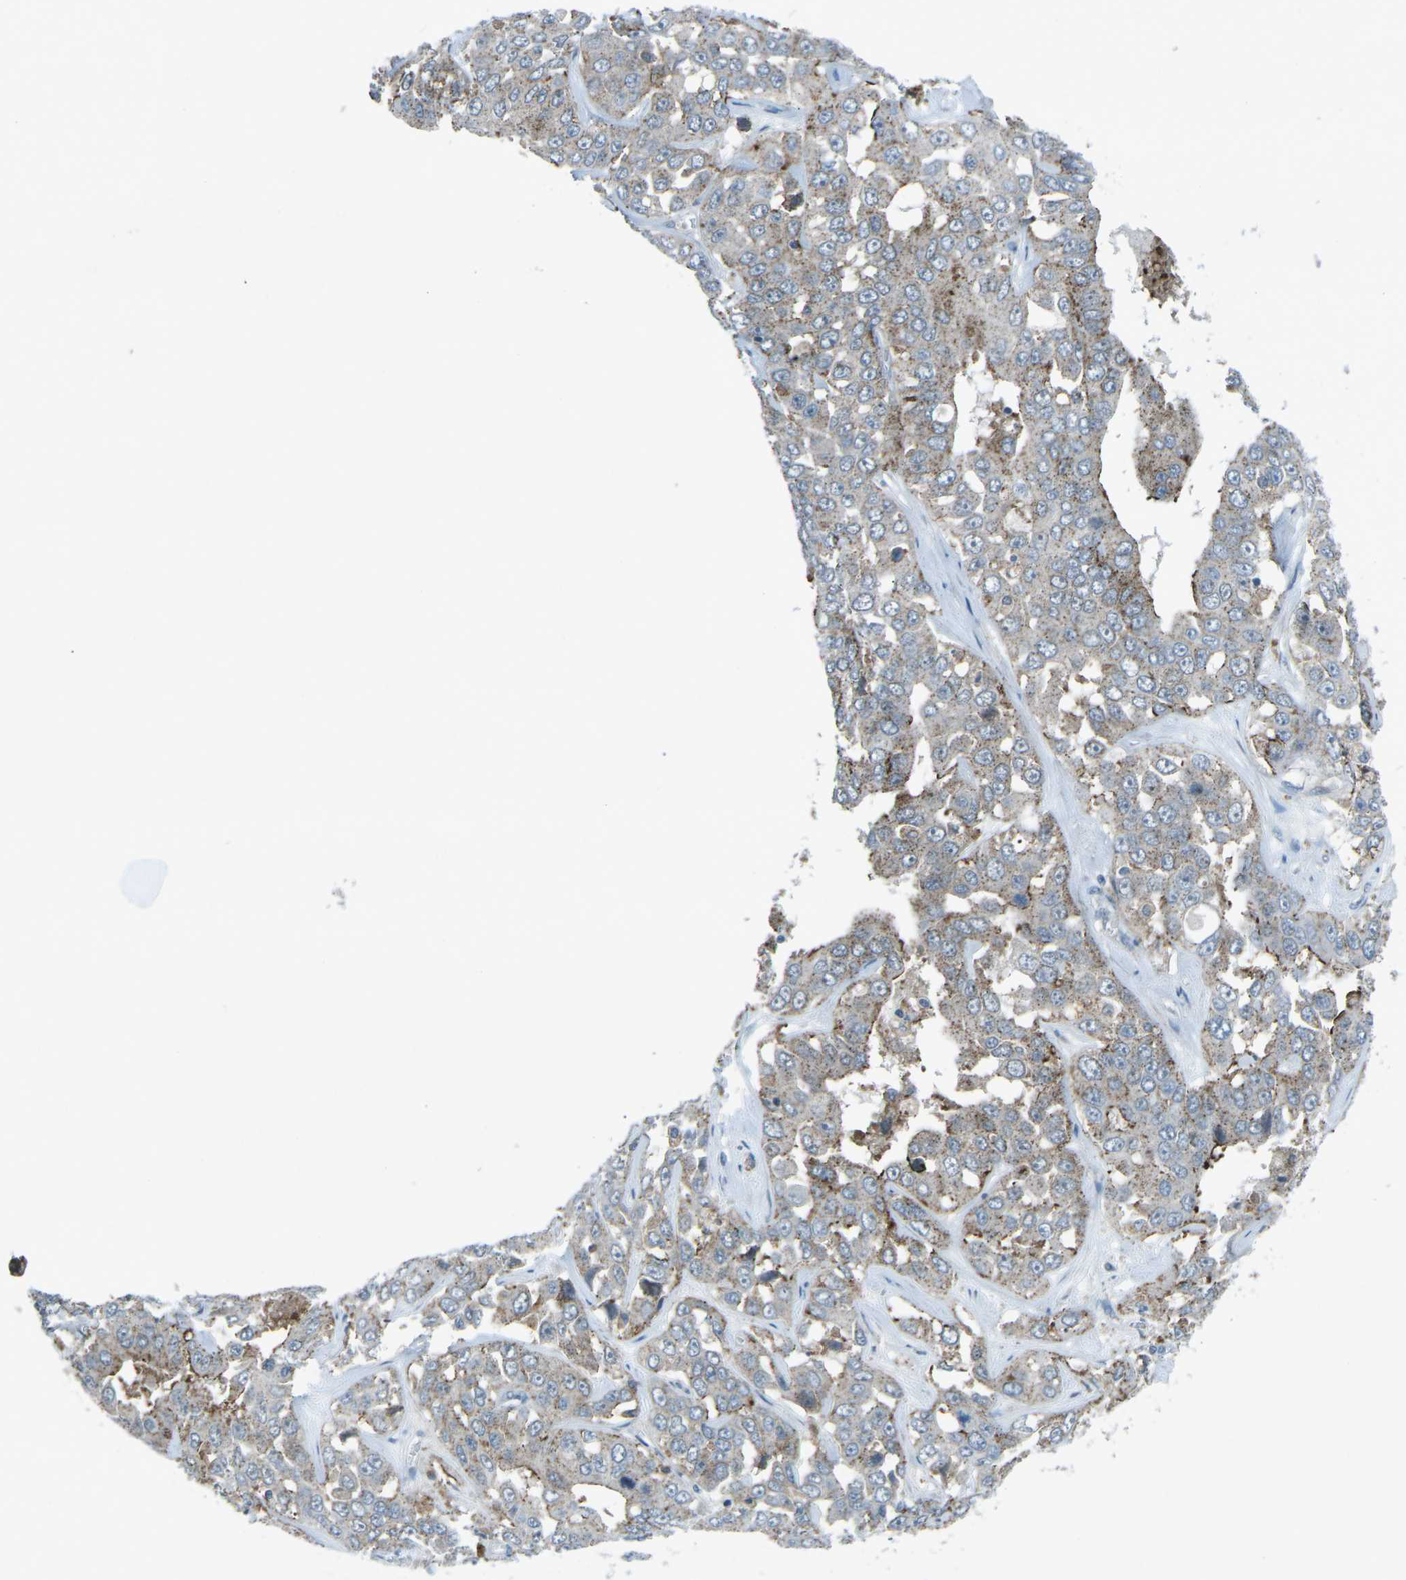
{"staining": {"intensity": "moderate", "quantity": "25%-75%", "location": "cytoplasmic/membranous"}, "tissue": "liver cancer", "cell_type": "Tumor cells", "image_type": "cancer", "snomed": [{"axis": "morphology", "description": "Cholangiocarcinoma"}, {"axis": "topography", "description": "Liver"}], "caption": "DAB (3,3'-diaminobenzidine) immunohistochemical staining of human liver cancer reveals moderate cytoplasmic/membranous protein positivity in about 25%-75% of tumor cells.", "gene": "PRKCA", "patient": {"sex": "female", "age": 52}}